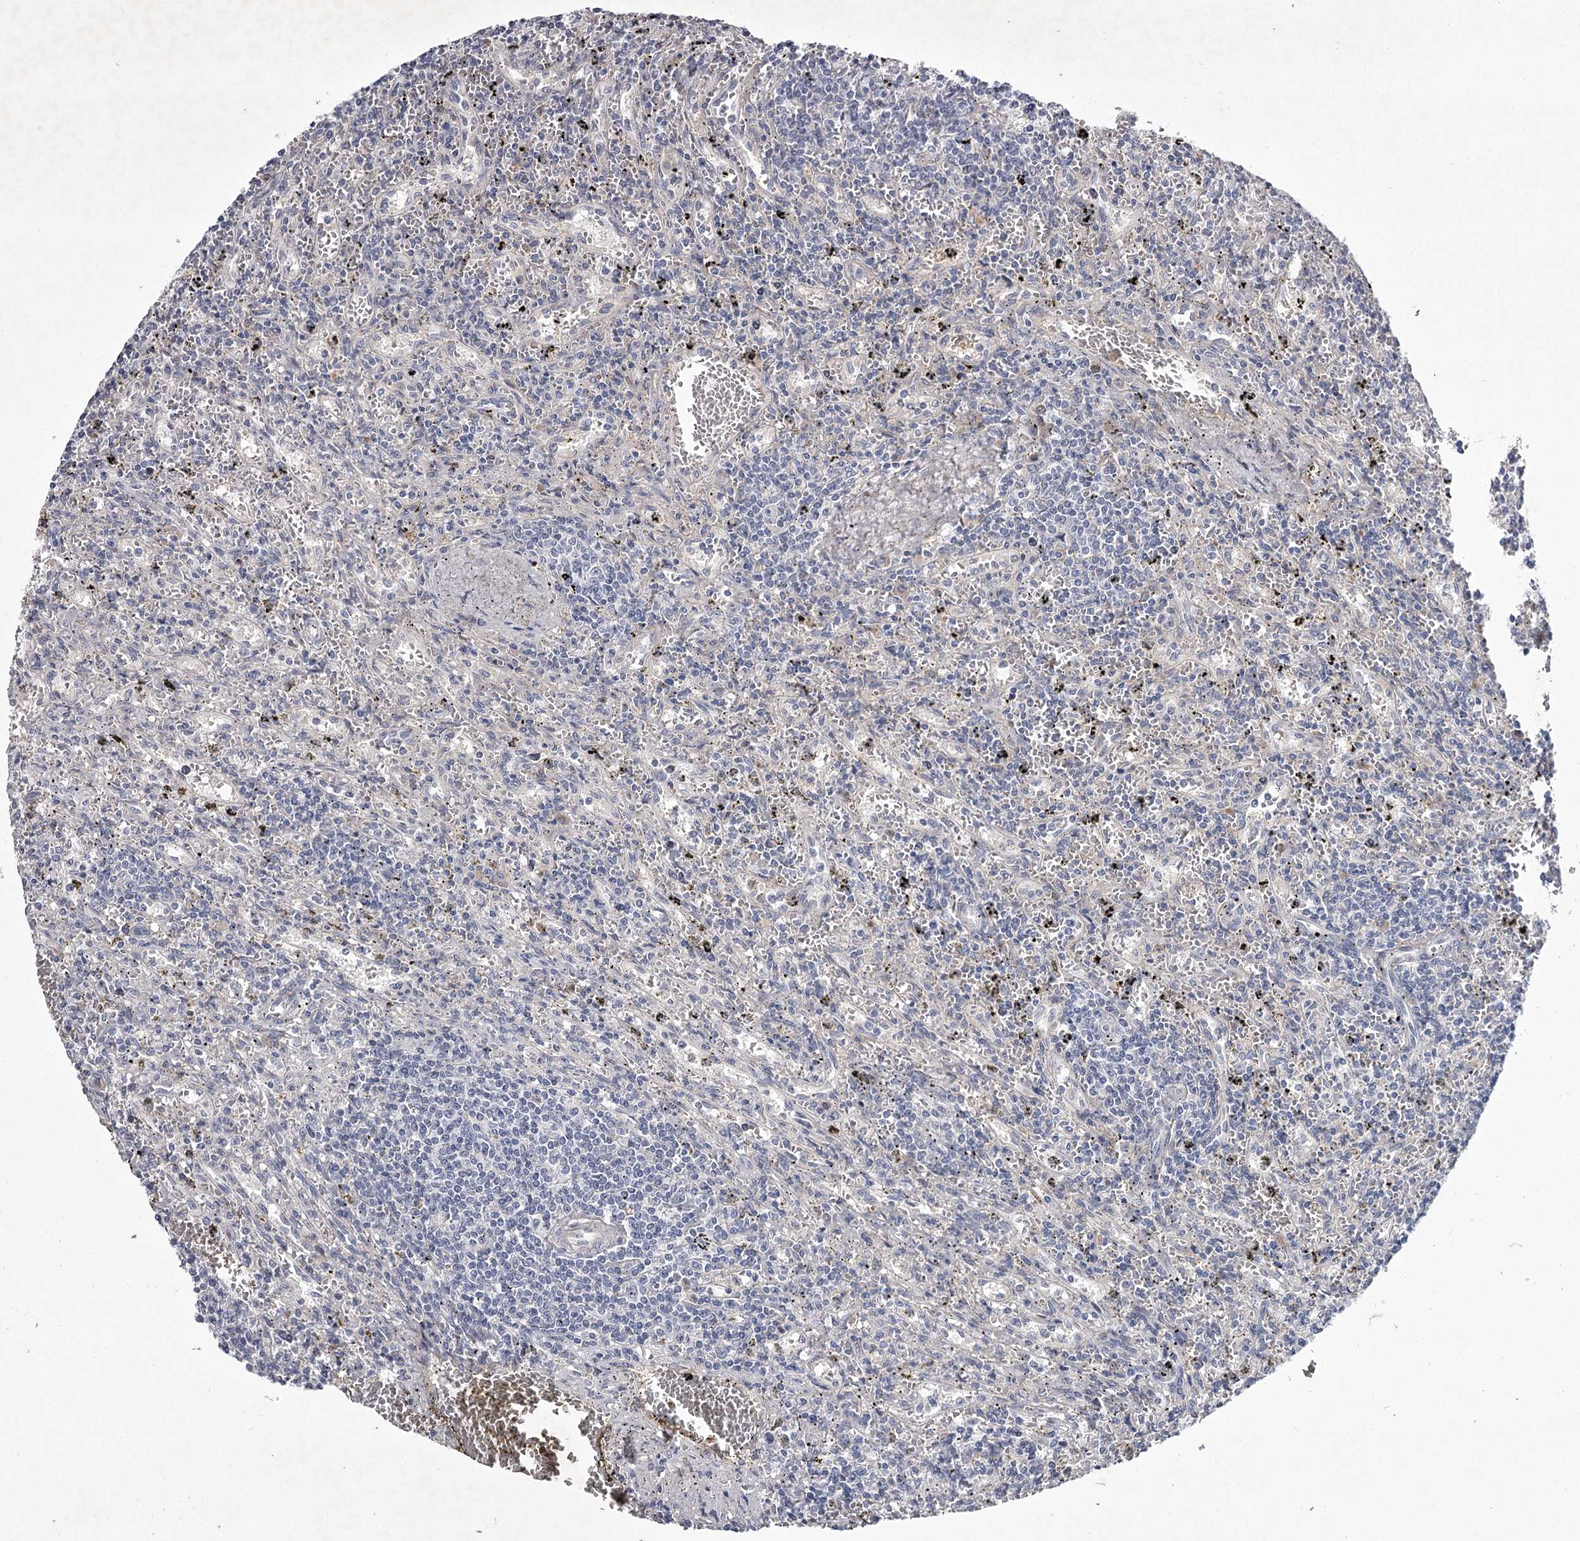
{"staining": {"intensity": "negative", "quantity": "none", "location": "none"}, "tissue": "lymphoma", "cell_type": "Tumor cells", "image_type": "cancer", "snomed": [{"axis": "morphology", "description": "Malignant lymphoma, non-Hodgkin's type, Low grade"}, {"axis": "topography", "description": "Spleen"}], "caption": "Micrograph shows no significant protein expression in tumor cells of low-grade malignant lymphoma, non-Hodgkin's type.", "gene": "FDXACB1", "patient": {"sex": "male", "age": 76}}